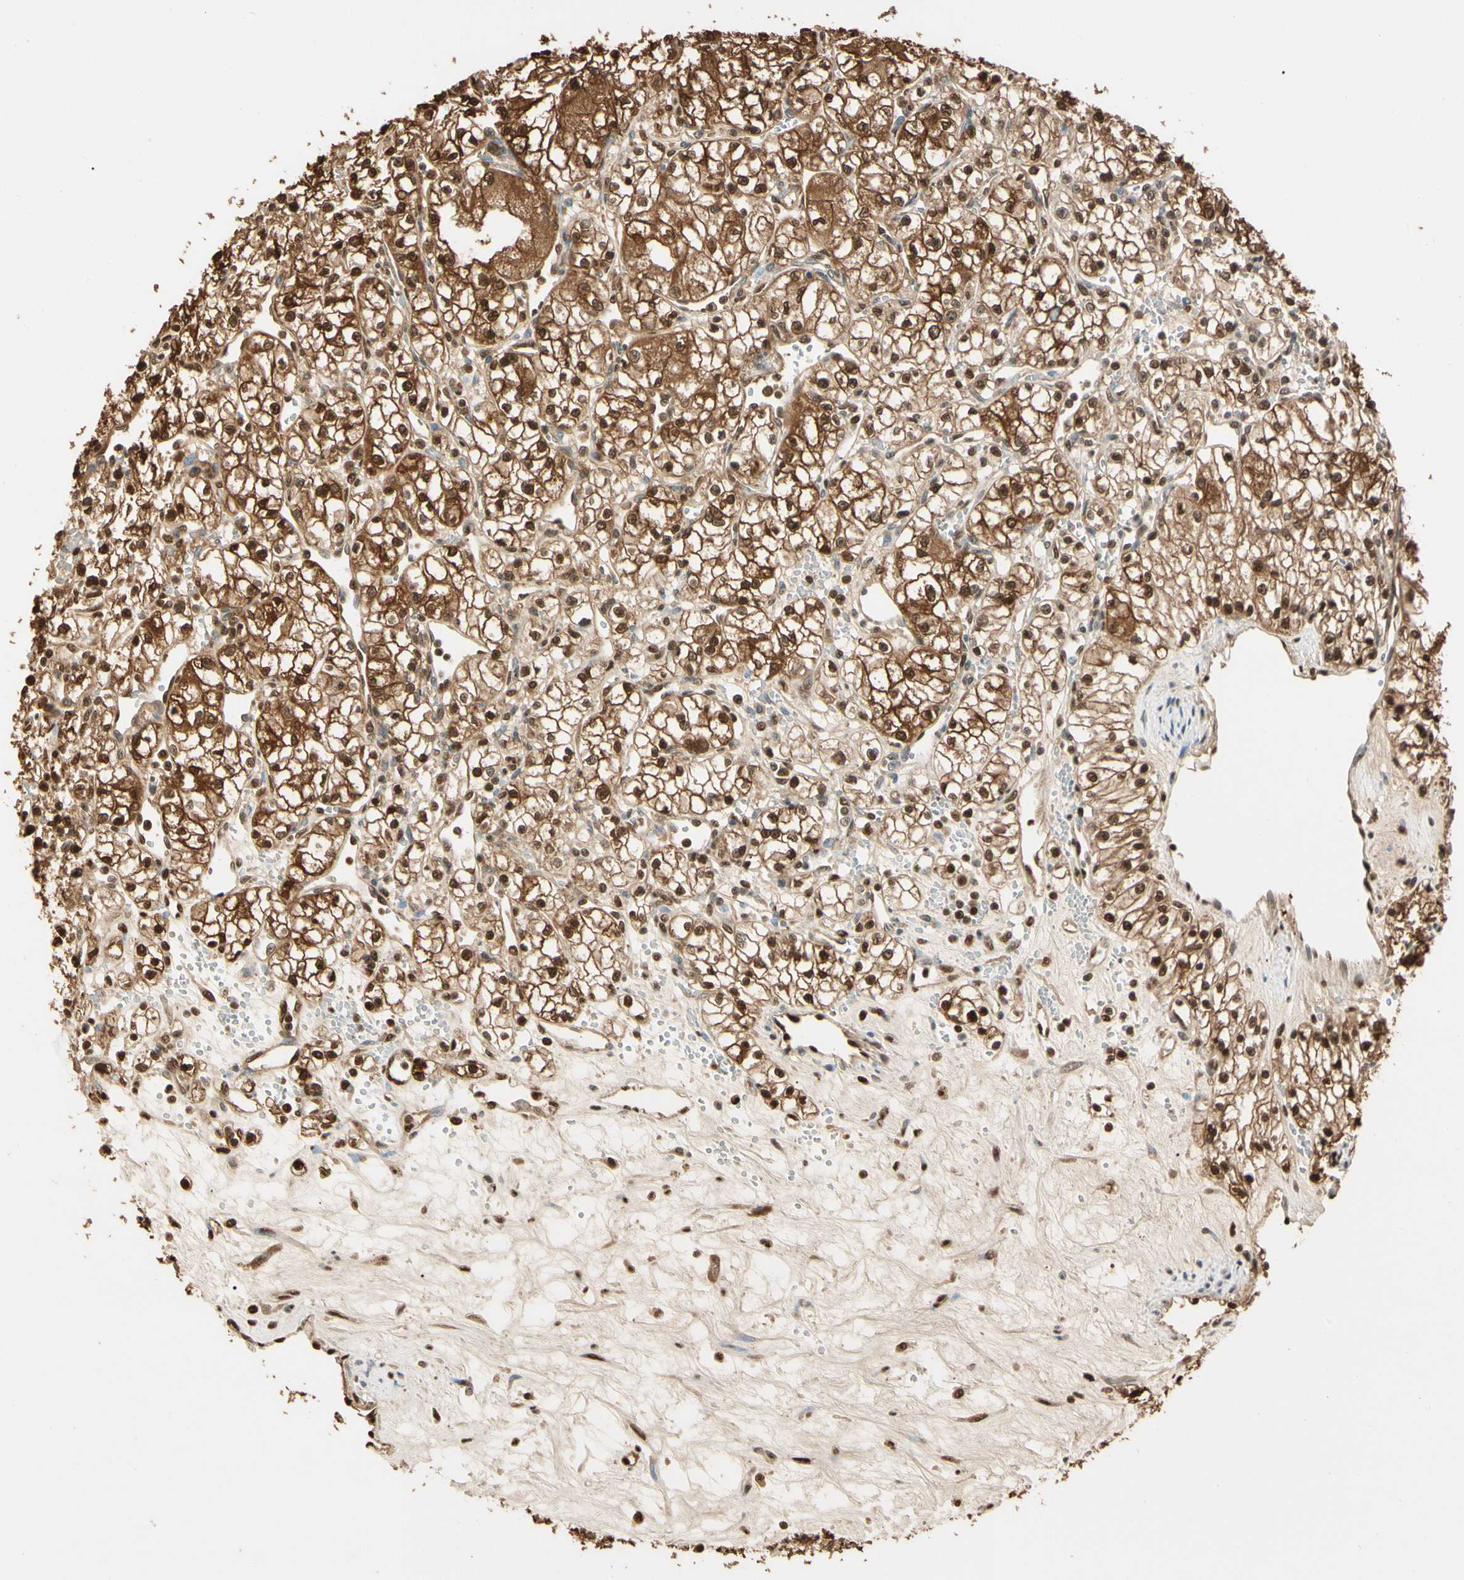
{"staining": {"intensity": "strong", "quantity": ">75%", "location": "cytoplasmic/membranous,nuclear"}, "tissue": "renal cancer", "cell_type": "Tumor cells", "image_type": "cancer", "snomed": [{"axis": "morphology", "description": "Normal tissue, NOS"}, {"axis": "morphology", "description": "Adenocarcinoma, NOS"}, {"axis": "topography", "description": "Kidney"}], "caption": "The micrograph shows staining of adenocarcinoma (renal), revealing strong cytoplasmic/membranous and nuclear protein expression (brown color) within tumor cells.", "gene": "PNCK", "patient": {"sex": "male", "age": 59}}